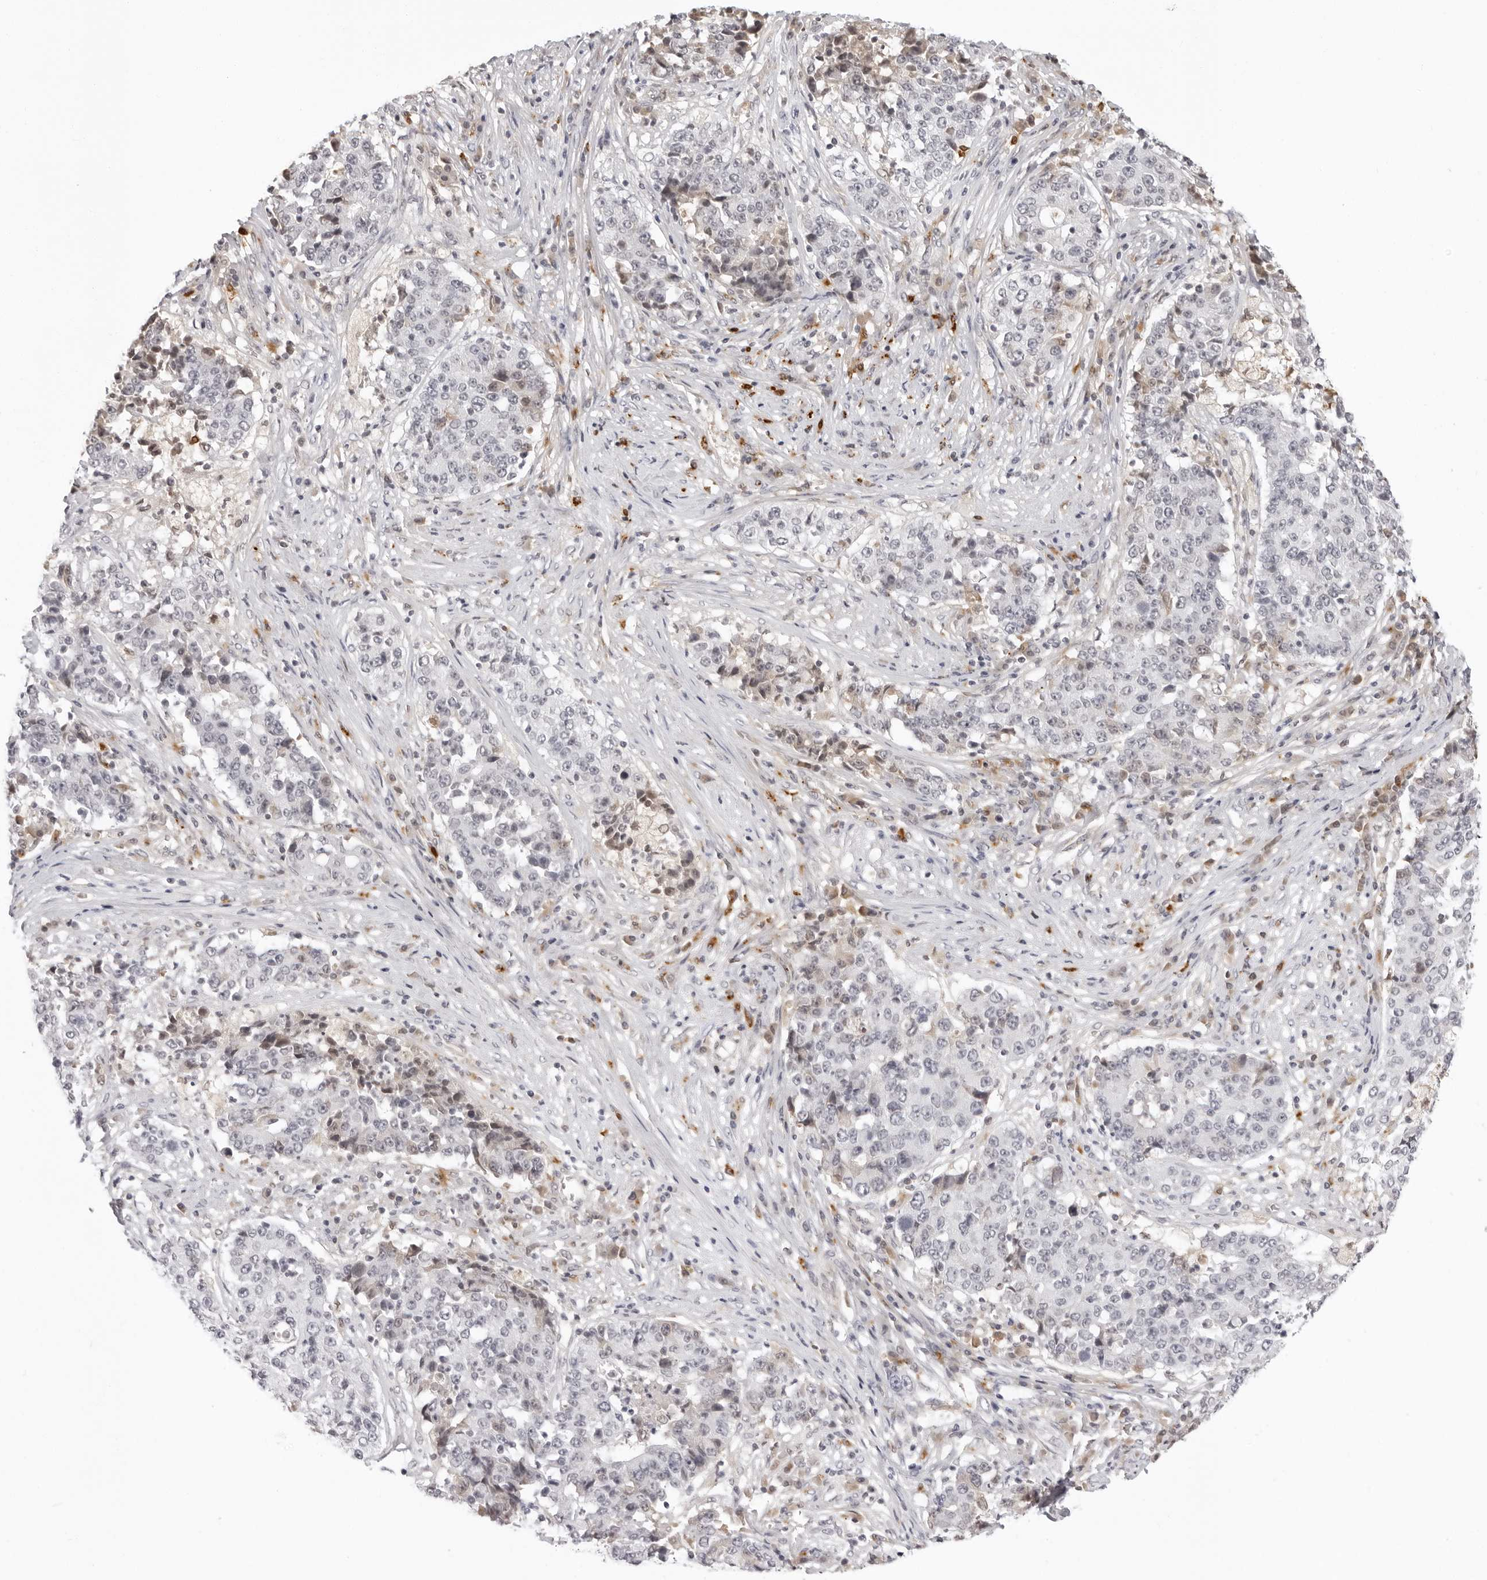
{"staining": {"intensity": "negative", "quantity": "none", "location": "none"}, "tissue": "stomach cancer", "cell_type": "Tumor cells", "image_type": "cancer", "snomed": [{"axis": "morphology", "description": "Adenocarcinoma, NOS"}, {"axis": "topography", "description": "Stomach"}], "caption": "Histopathology image shows no protein staining in tumor cells of stomach cancer tissue.", "gene": "STRADB", "patient": {"sex": "male", "age": 59}}